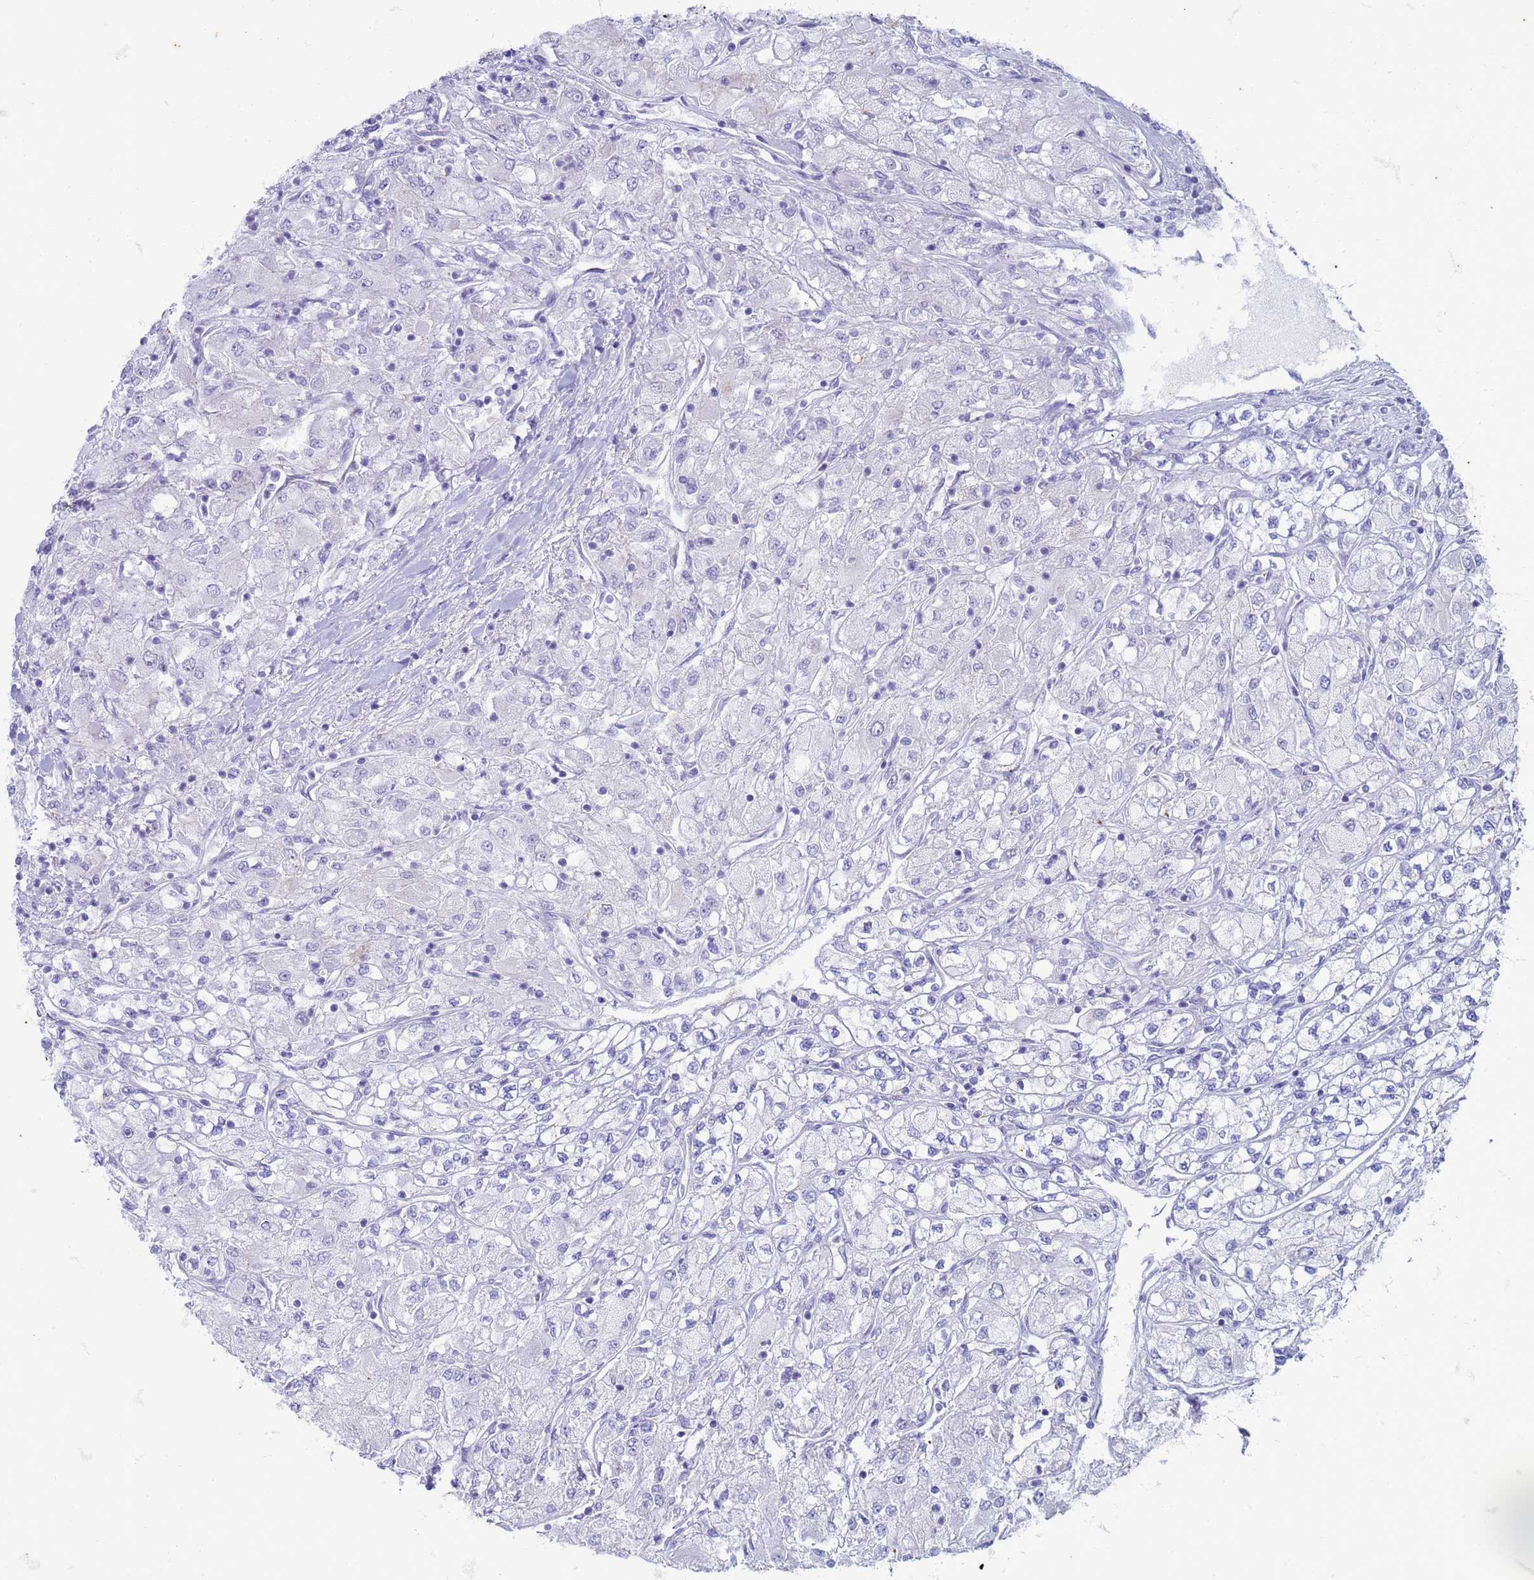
{"staining": {"intensity": "negative", "quantity": "none", "location": "none"}, "tissue": "renal cancer", "cell_type": "Tumor cells", "image_type": "cancer", "snomed": [{"axis": "morphology", "description": "Adenocarcinoma, NOS"}, {"axis": "topography", "description": "Kidney"}], "caption": "The image shows no staining of tumor cells in renal cancer.", "gene": "SUCO", "patient": {"sex": "male", "age": 80}}